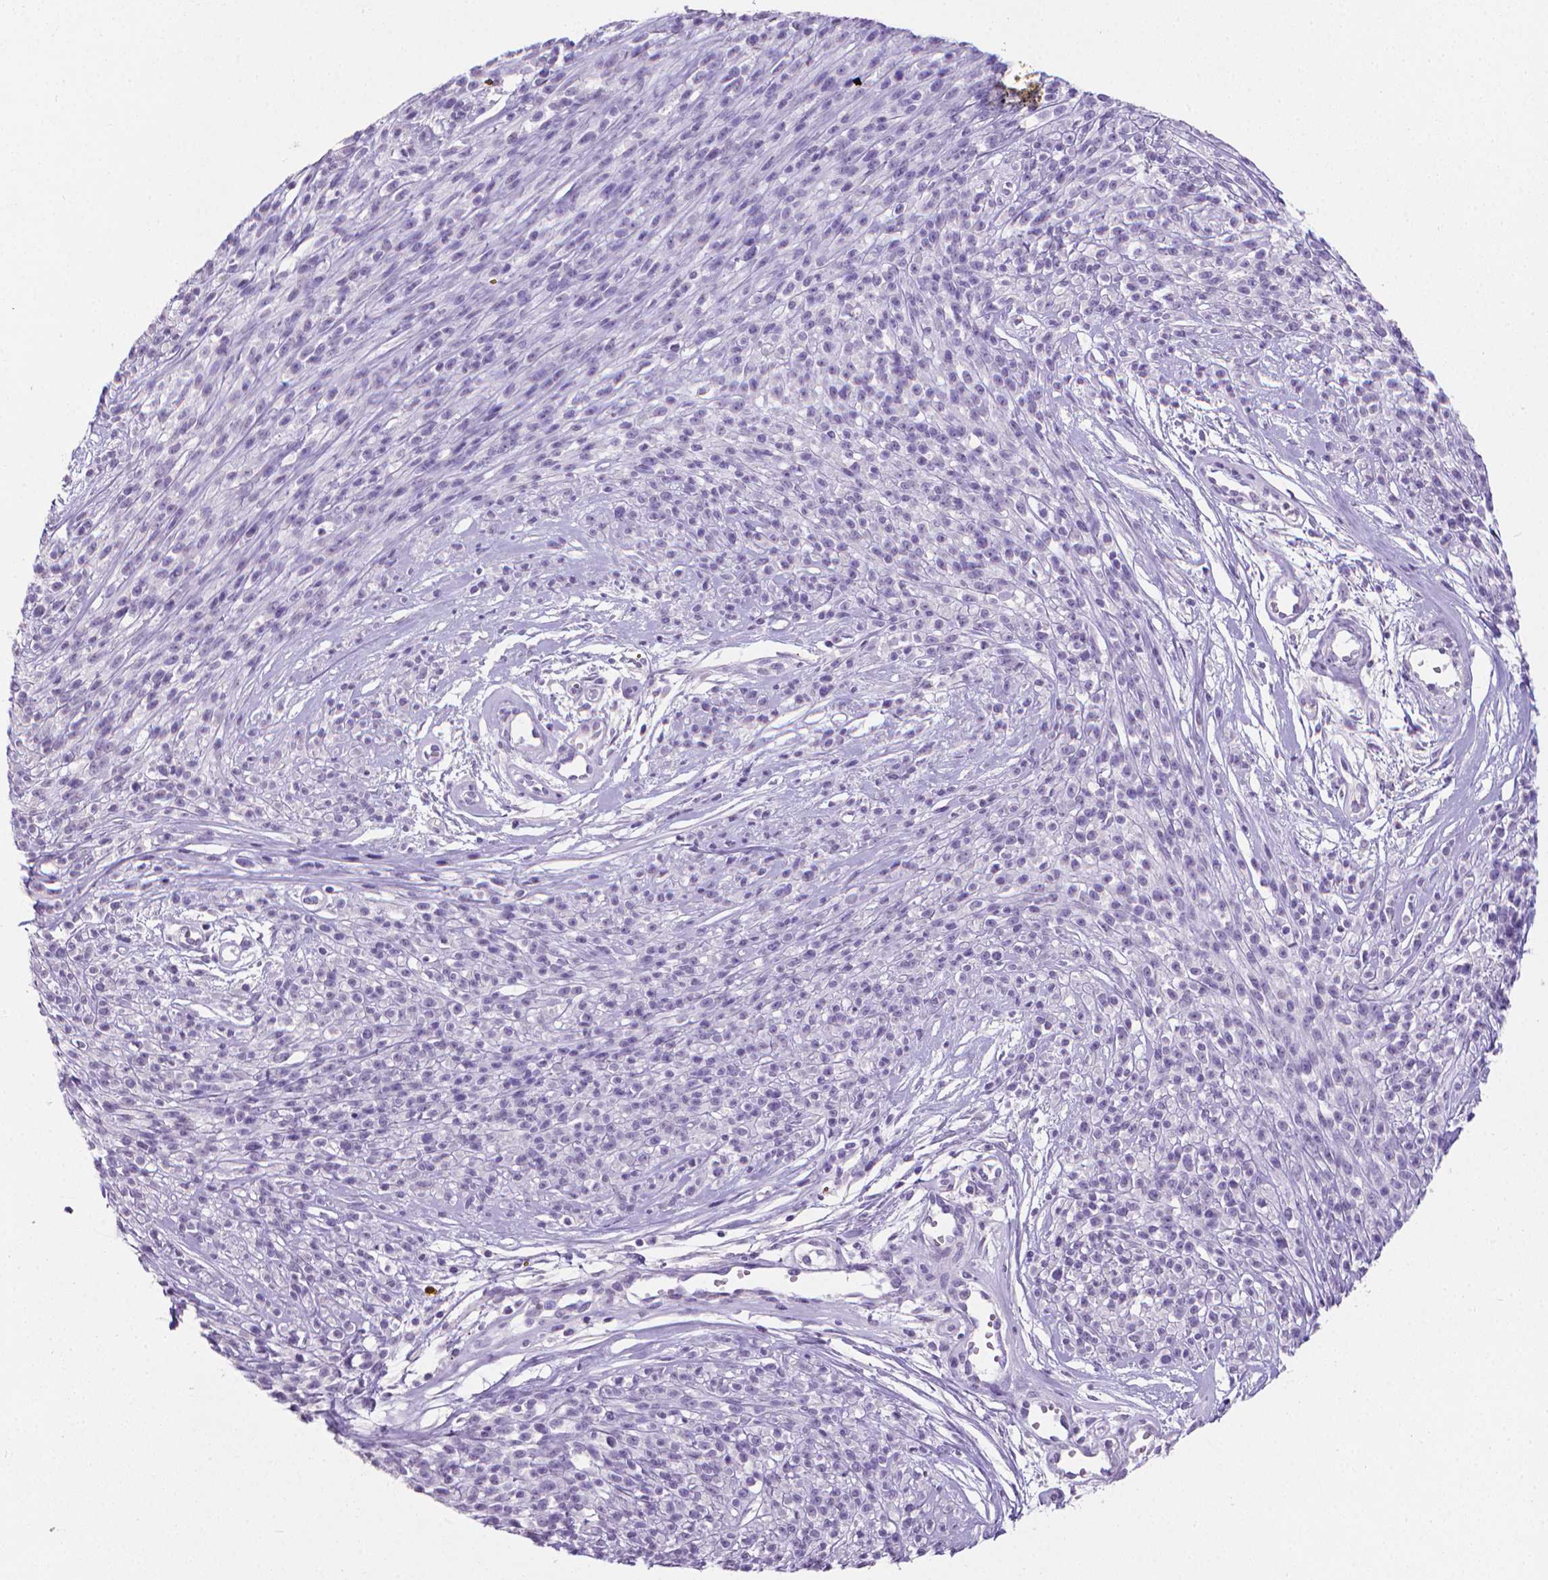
{"staining": {"intensity": "negative", "quantity": "none", "location": "none"}, "tissue": "melanoma", "cell_type": "Tumor cells", "image_type": "cancer", "snomed": [{"axis": "morphology", "description": "Malignant melanoma, NOS"}, {"axis": "topography", "description": "Skin"}, {"axis": "topography", "description": "Skin of trunk"}], "caption": "Immunohistochemical staining of melanoma shows no significant staining in tumor cells. The staining was performed using DAB to visualize the protein expression in brown, while the nuclei were stained in blue with hematoxylin (Magnification: 20x).", "gene": "XPNPEP2", "patient": {"sex": "male", "age": 74}}